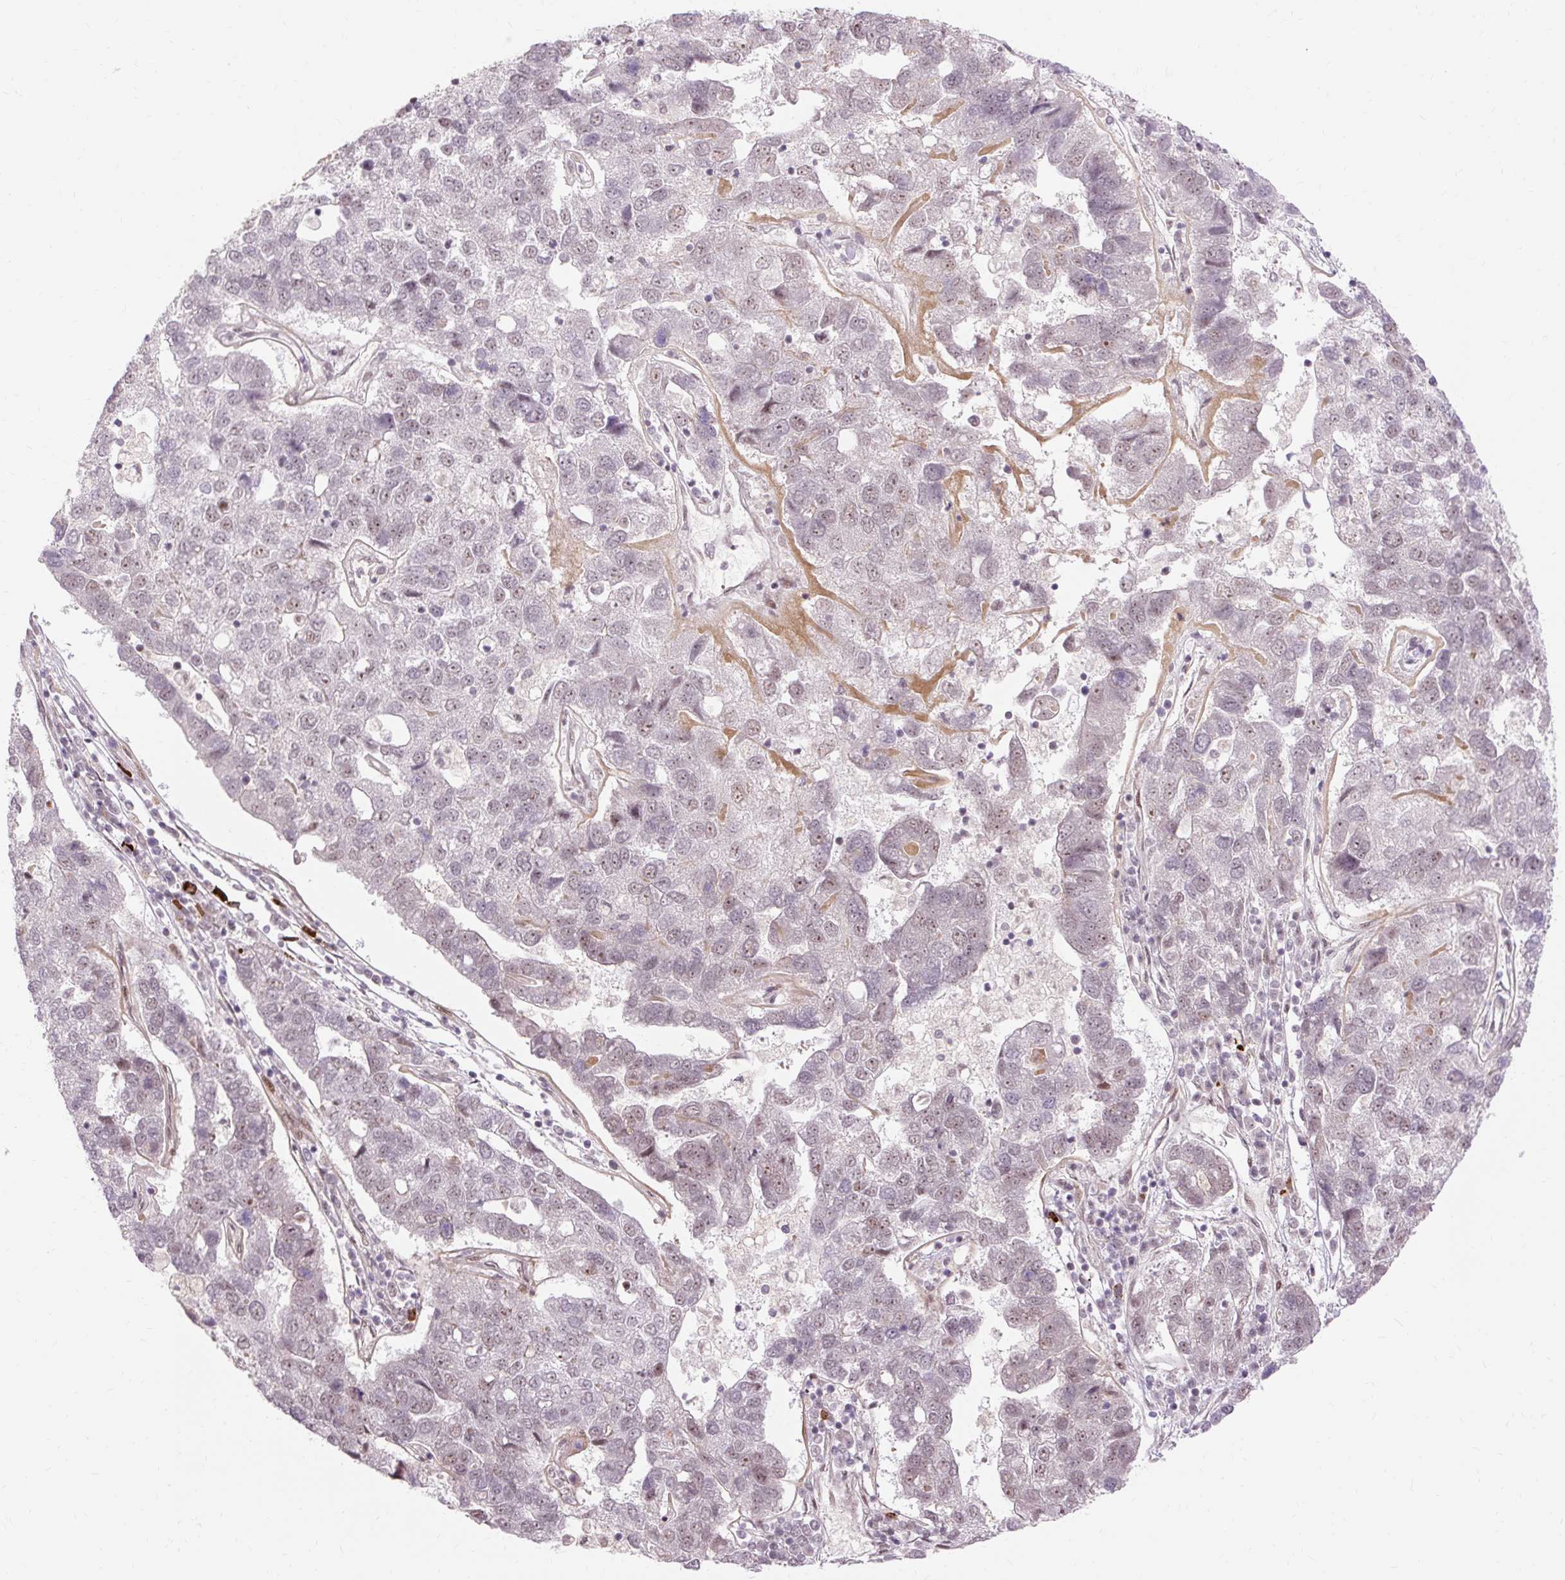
{"staining": {"intensity": "weak", "quantity": "25%-75%", "location": "nuclear"}, "tissue": "pancreatic cancer", "cell_type": "Tumor cells", "image_type": "cancer", "snomed": [{"axis": "morphology", "description": "Adenocarcinoma, NOS"}, {"axis": "topography", "description": "Pancreas"}], "caption": "This is an image of immunohistochemistry staining of pancreatic adenocarcinoma, which shows weak expression in the nuclear of tumor cells.", "gene": "MECOM", "patient": {"sex": "female", "age": 61}}